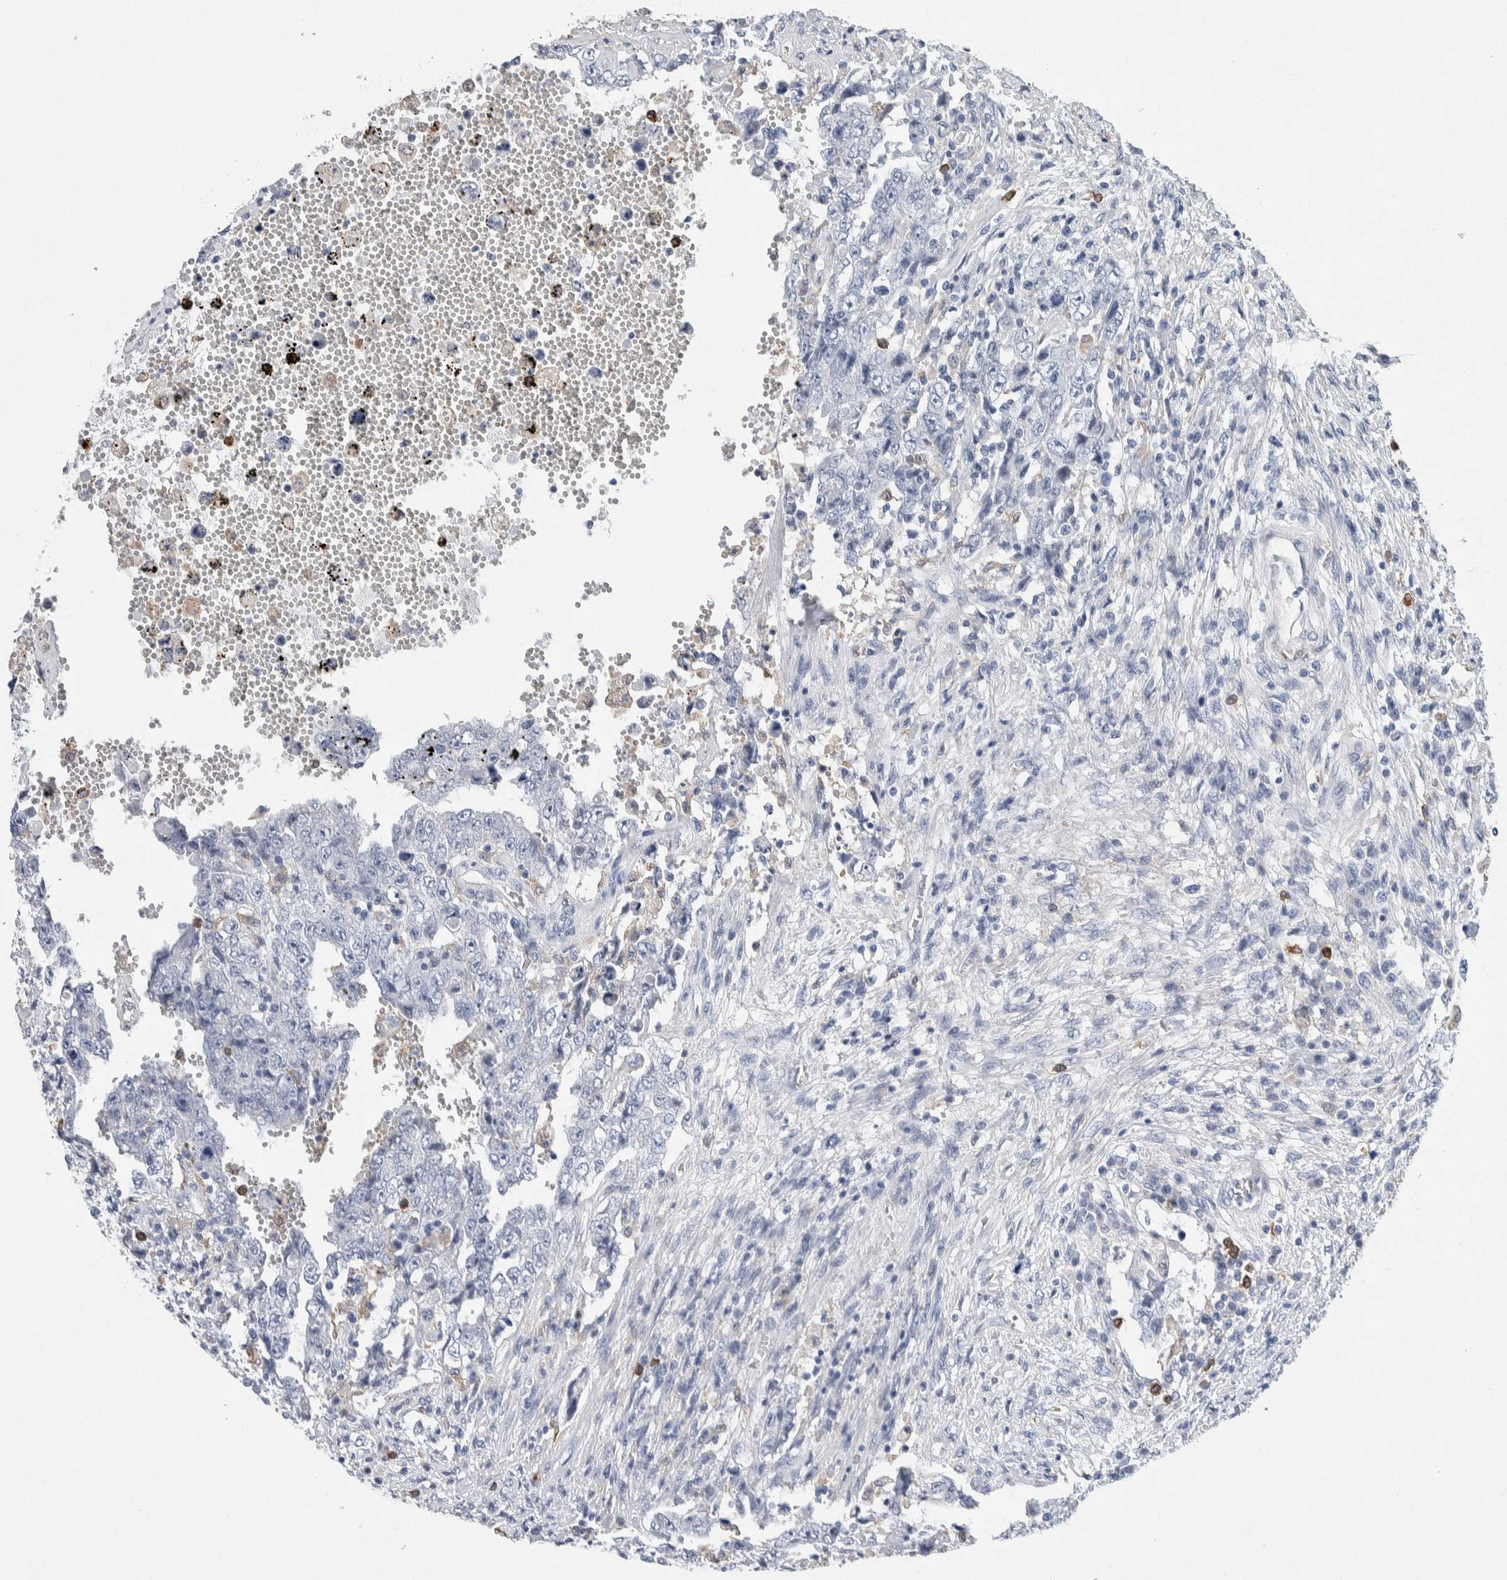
{"staining": {"intensity": "negative", "quantity": "none", "location": "none"}, "tissue": "testis cancer", "cell_type": "Tumor cells", "image_type": "cancer", "snomed": [{"axis": "morphology", "description": "Carcinoma, Embryonal, NOS"}, {"axis": "topography", "description": "Testis"}], "caption": "Immunohistochemistry (IHC) of human embryonal carcinoma (testis) reveals no positivity in tumor cells. (DAB immunohistochemistry (IHC) visualized using brightfield microscopy, high magnification).", "gene": "NCF2", "patient": {"sex": "male", "age": 26}}